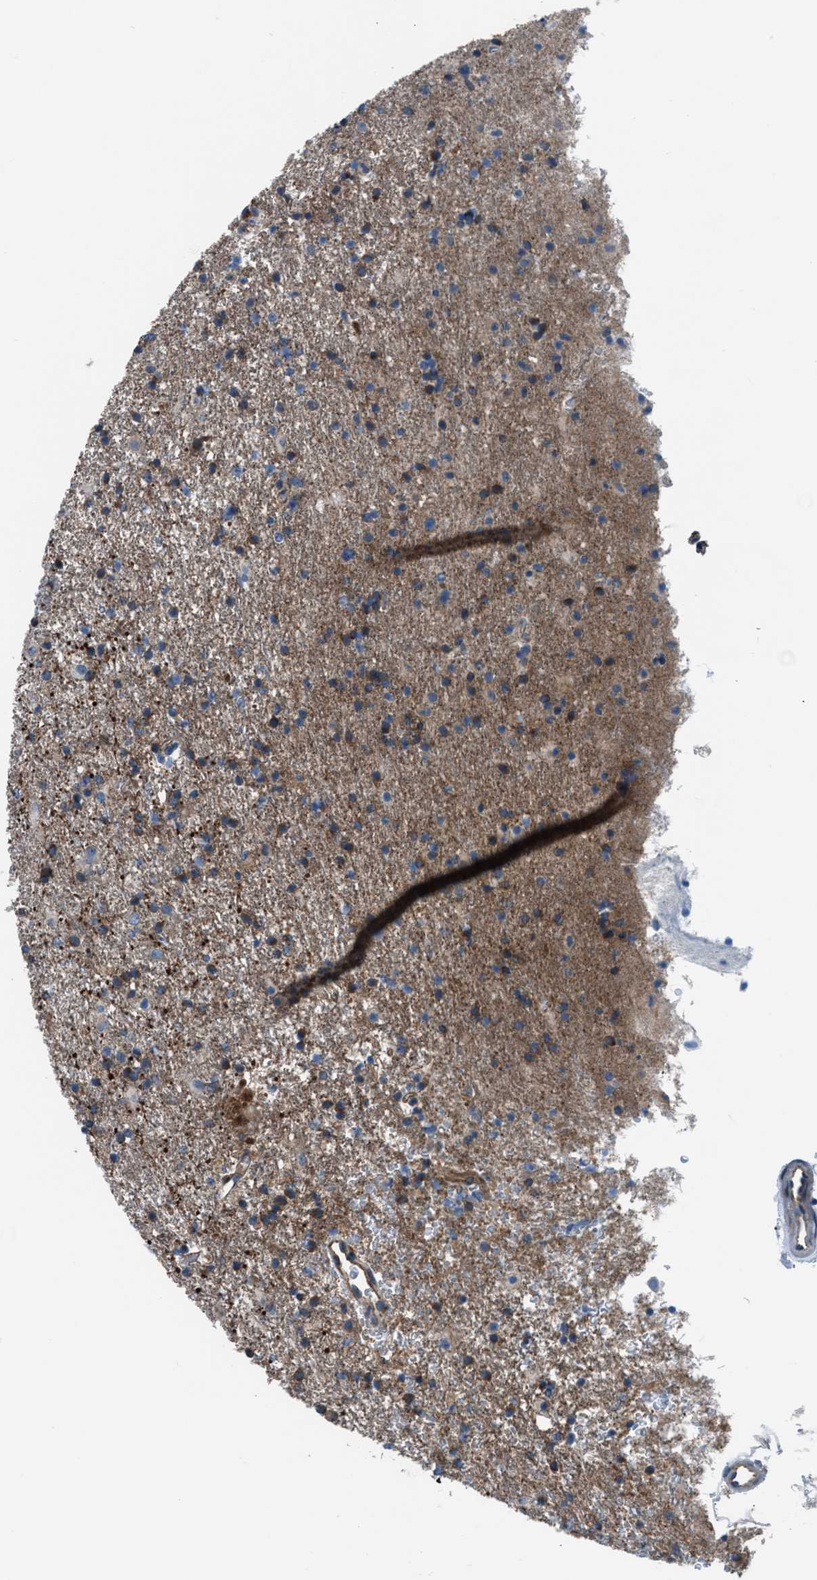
{"staining": {"intensity": "moderate", "quantity": "25%-75%", "location": "cytoplasmic/membranous"}, "tissue": "glioma", "cell_type": "Tumor cells", "image_type": "cancer", "snomed": [{"axis": "morphology", "description": "Glioma, malignant, Low grade"}, {"axis": "topography", "description": "Brain"}], "caption": "Brown immunohistochemical staining in human glioma displays moderate cytoplasmic/membranous staining in about 25%-75% of tumor cells.", "gene": "SLC38A6", "patient": {"sex": "male", "age": 65}}